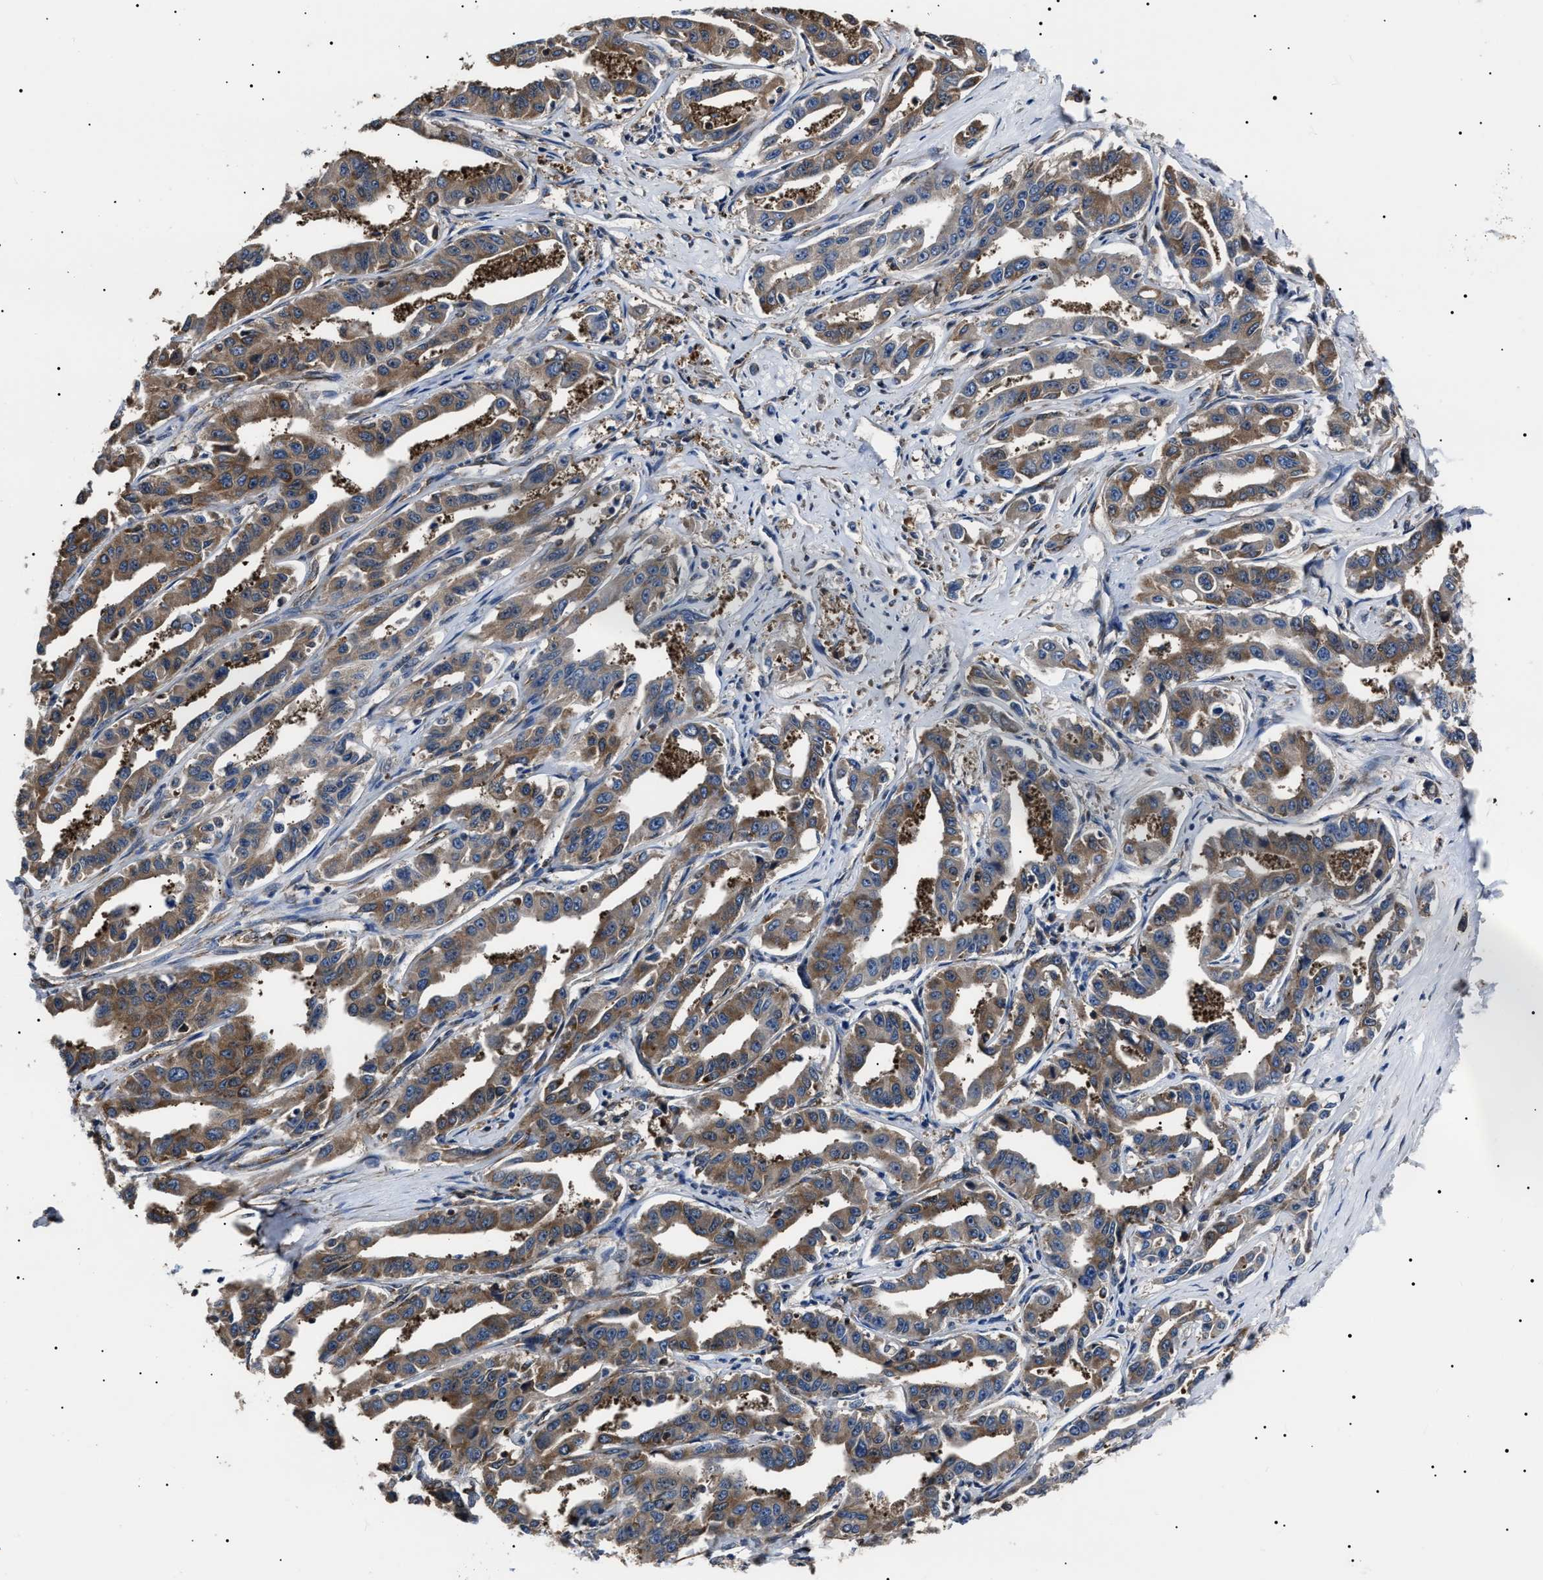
{"staining": {"intensity": "moderate", "quantity": "25%-75%", "location": "cytoplasmic/membranous"}, "tissue": "liver cancer", "cell_type": "Tumor cells", "image_type": "cancer", "snomed": [{"axis": "morphology", "description": "Cholangiocarcinoma"}, {"axis": "topography", "description": "Liver"}], "caption": "Immunohistochemical staining of human liver cholangiocarcinoma reveals medium levels of moderate cytoplasmic/membranous staining in about 25%-75% of tumor cells.", "gene": "CCT8", "patient": {"sex": "male", "age": 59}}